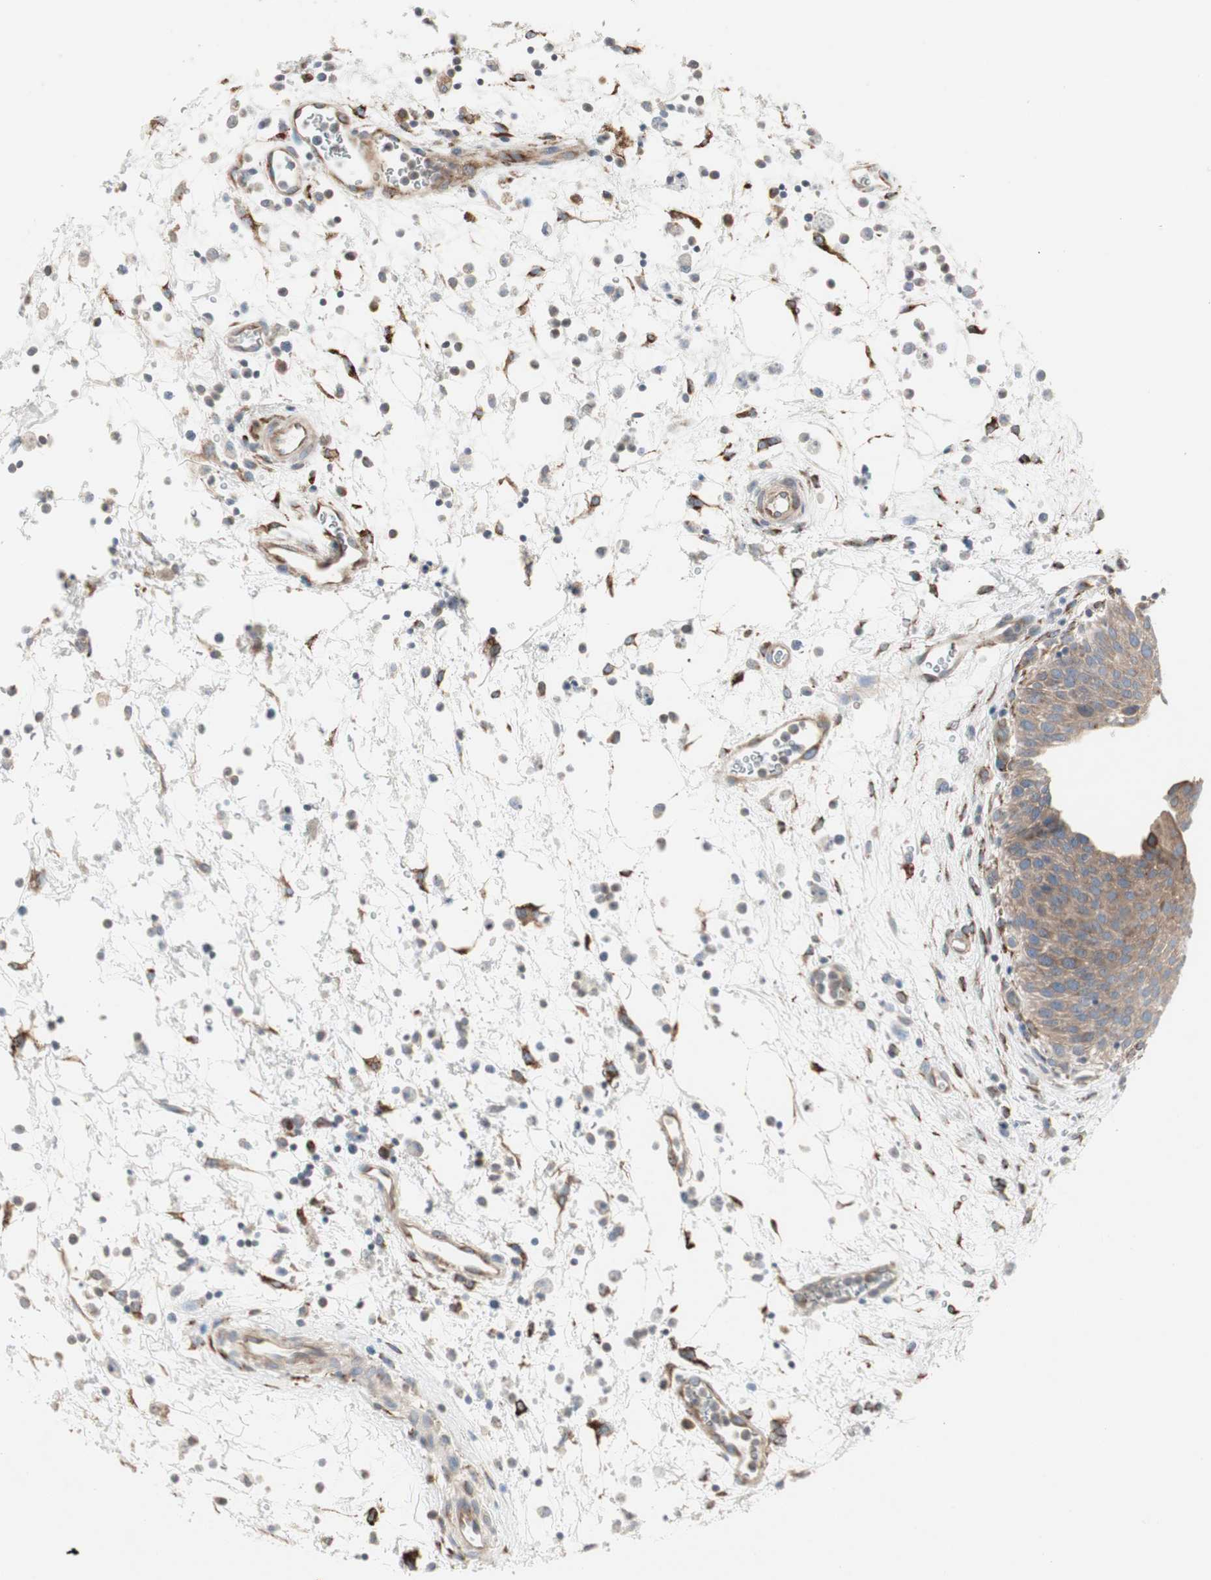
{"staining": {"intensity": "strong", "quantity": ">75%", "location": "cytoplasmic/membranous"}, "tissue": "urinary bladder", "cell_type": "Urothelial cells", "image_type": "normal", "snomed": [{"axis": "morphology", "description": "Normal tissue, NOS"}, {"axis": "morphology", "description": "Dysplasia, NOS"}, {"axis": "topography", "description": "Urinary bladder"}], "caption": "The immunohistochemical stain shows strong cytoplasmic/membranous positivity in urothelial cells of unremarkable urinary bladder. (DAB = brown stain, brightfield microscopy at high magnification).", "gene": "H6PD", "patient": {"sex": "male", "age": 35}}